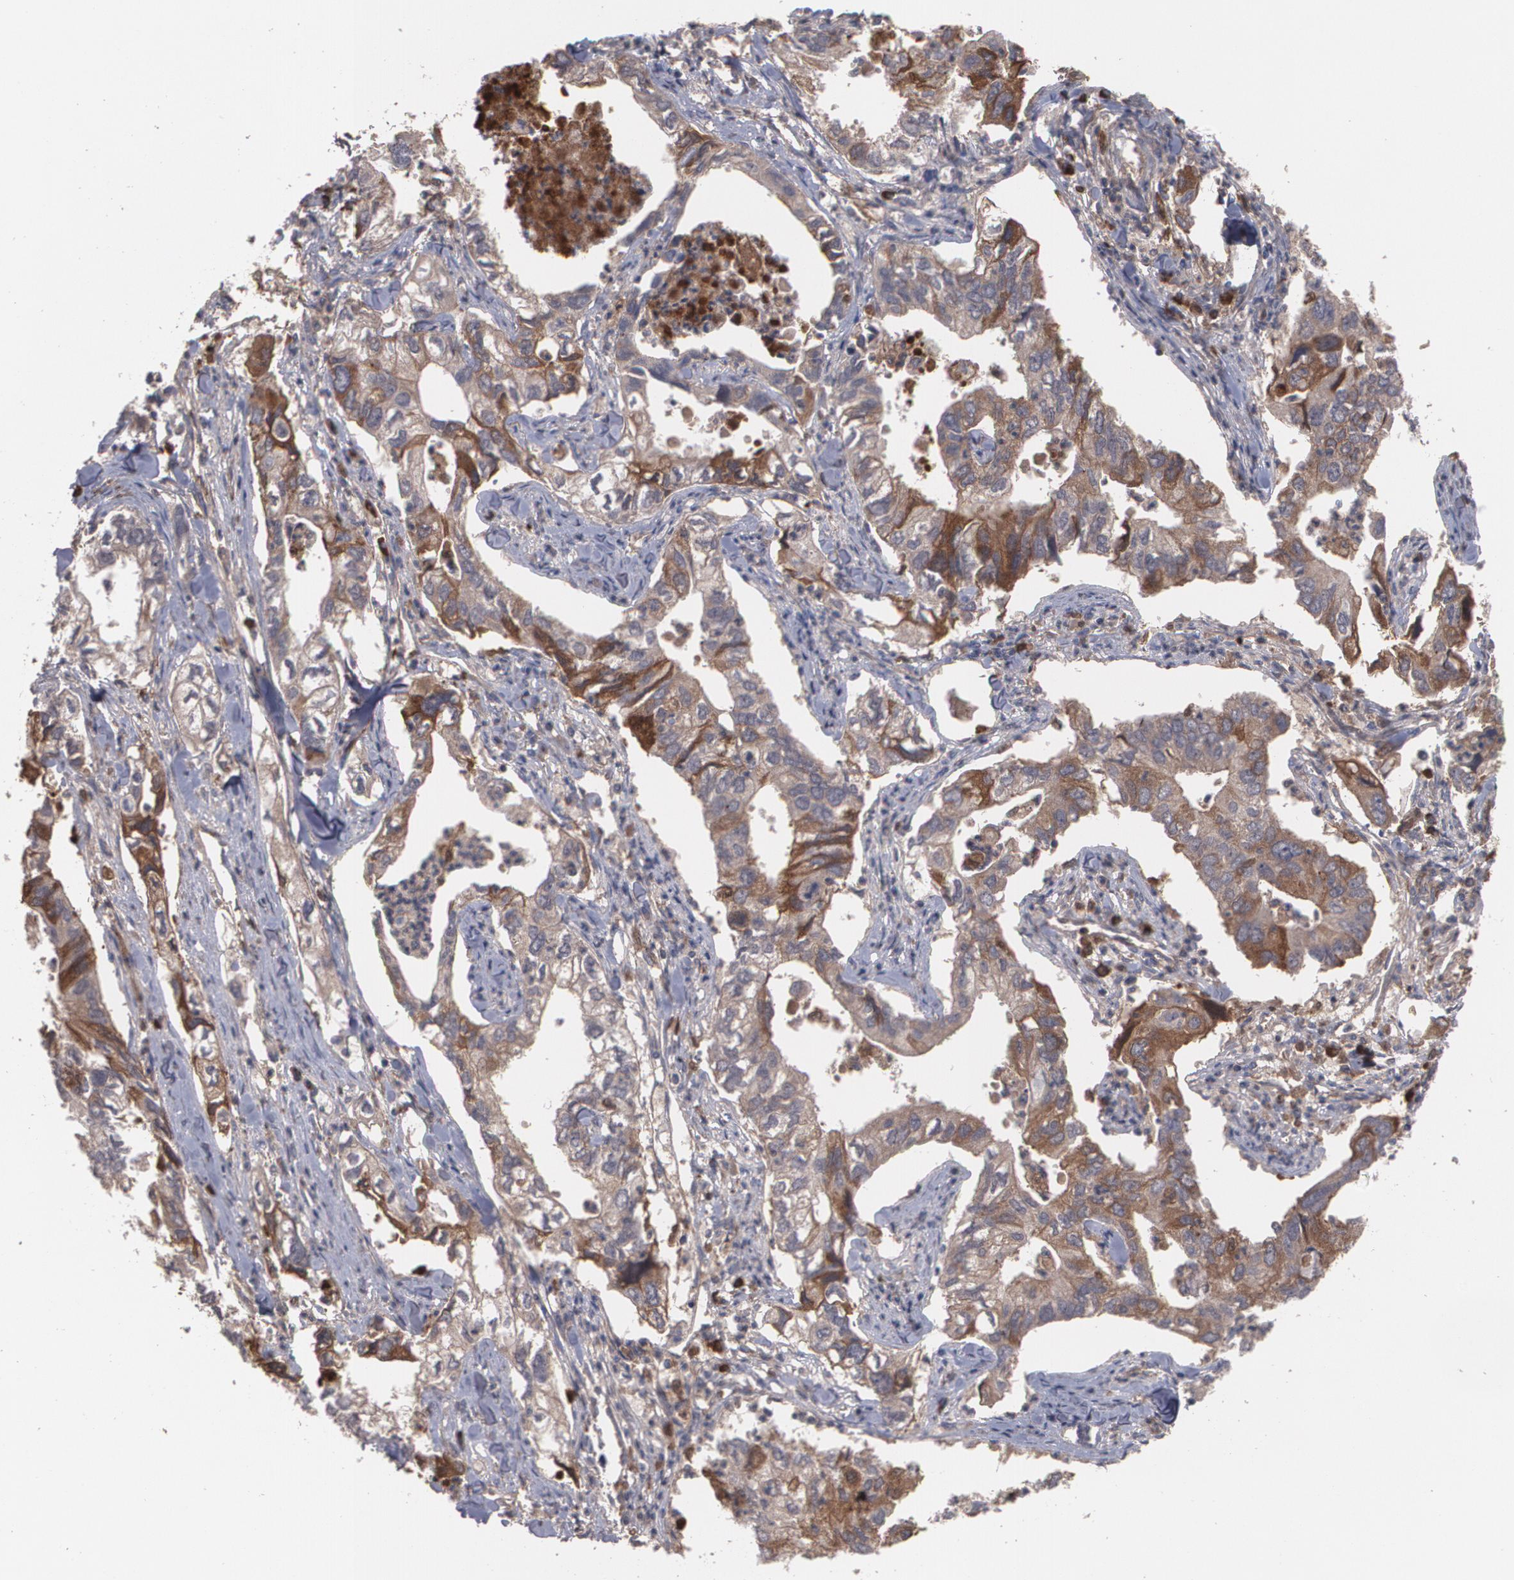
{"staining": {"intensity": "moderate", "quantity": ">75%", "location": "cytoplasmic/membranous"}, "tissue": "lung cancer", "cell_type": "Tumor cells", "image_type": "cancer", "snomed": [{"axis": "morphology", "description": "Adenocarcinoma, NOS"}, {"axis": "topography", "description": "Lung"}], "caption": "Brown immunohistochemical staining in lung adenocarcinoma demonstrates moderate cytoplasmic/membranous staining in approximately >75% of tumor cells. (Brightfield microscopy of DAB IHC at high magnification).", "gene": "ARF6", "patient": {"sex": "male", "age": 48}}